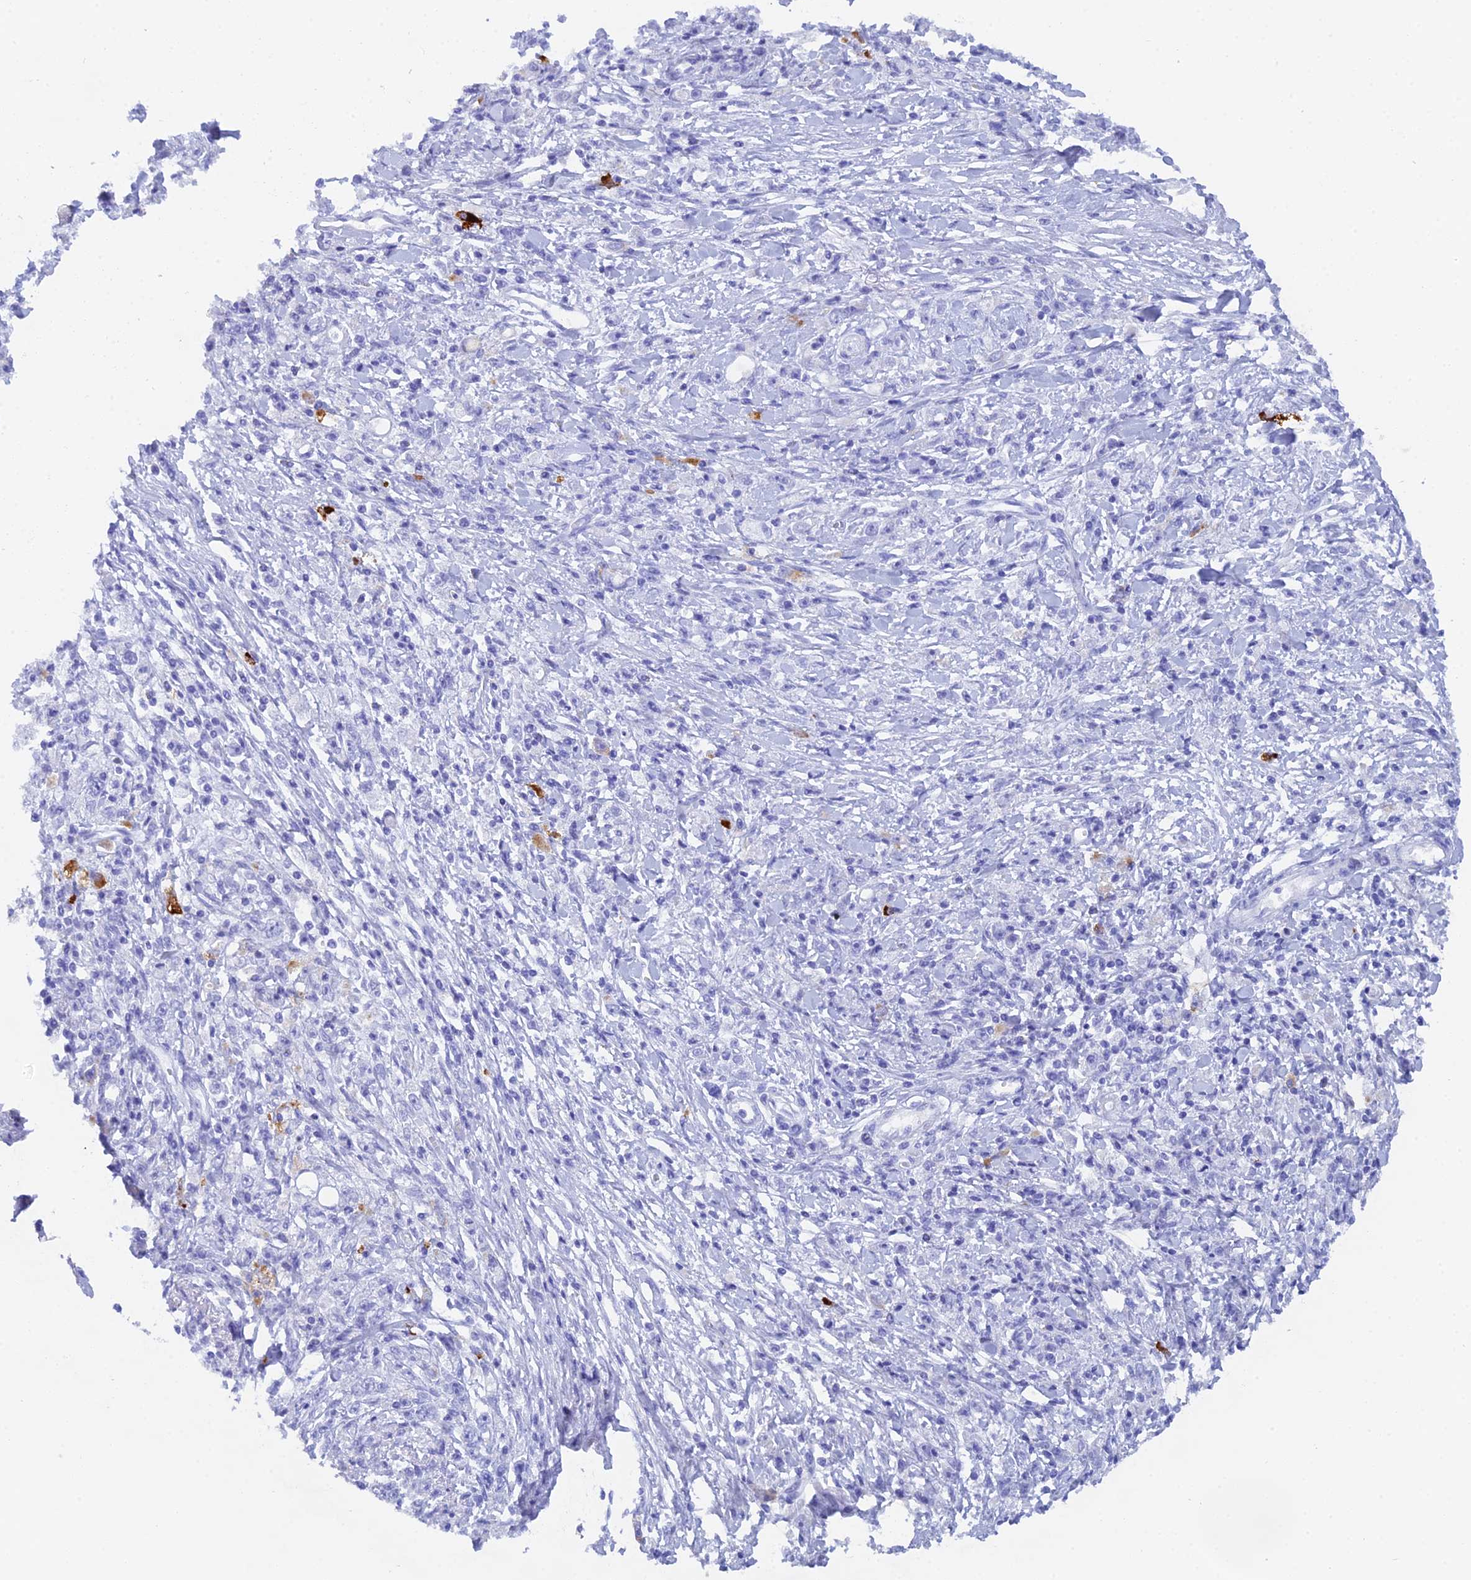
{"staining": {"intensity": "negative", "quantity": "none", "location": "none"}, "tissue": "stomach cancer", "cell_type": "Tumor cells", "image_type": "cancer", "snomed": [{"axis": "morphology", "description": "Adenocarcinoma, NOS"}, {"axis": "topography", "description": "Stomach"}], "caption": "Tumor cells show no significant expression in stomach adenocarcinoma. (Brightfield microscopy of DAB (3,3'-diaminobenzidine) immunohistochemistry at high magnification).", "gene": "REG1A", "patient": {"sex": "female", "age": 59}}